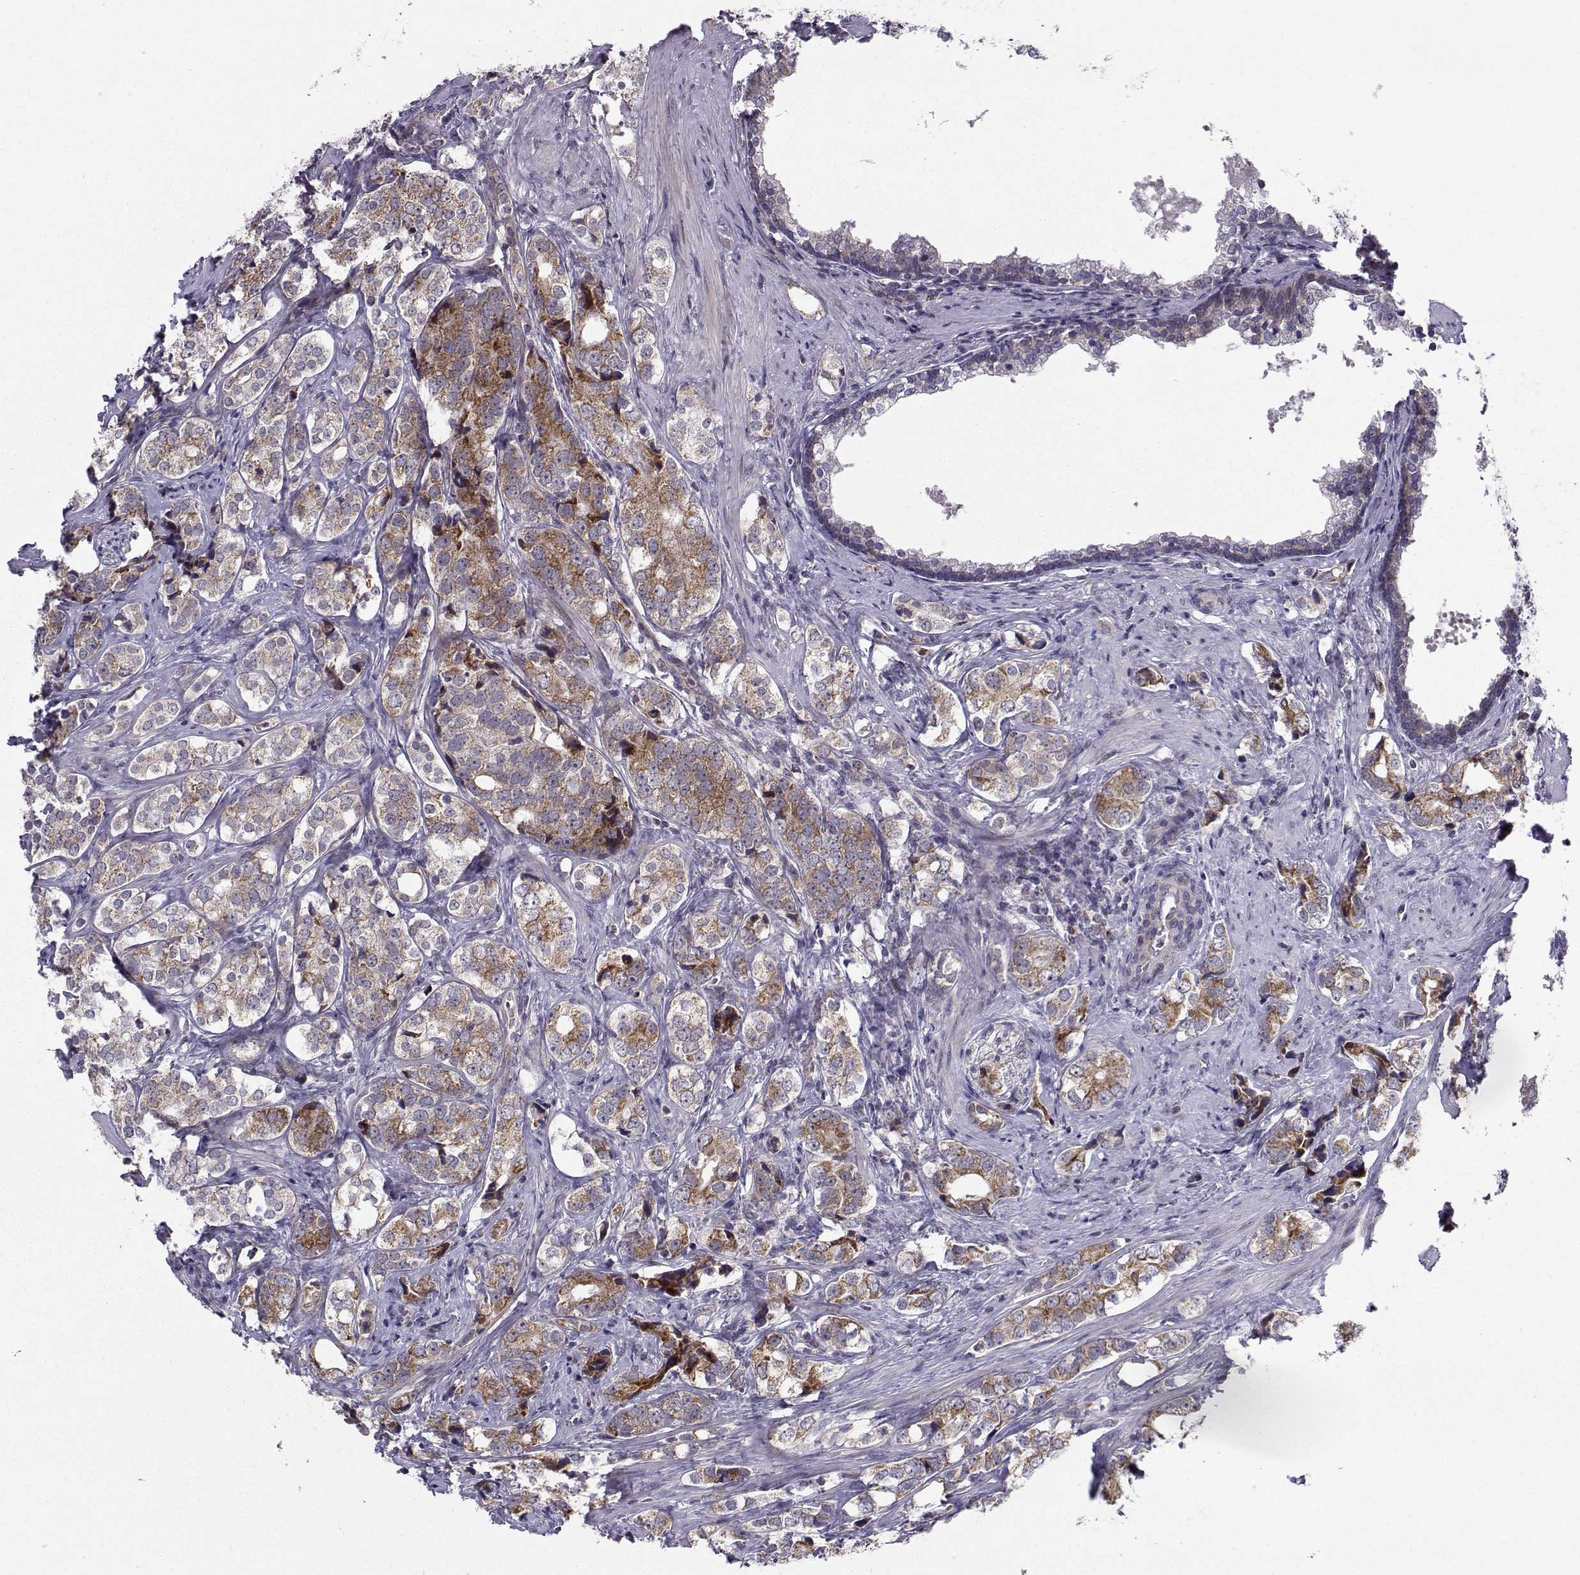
{"staining": {"intensity": "moderate", "quantity": "25%-75%", "location": "cytoplasmic/membranous"}, "tissue": "prostate cancer", "cell_type": "Tumor cells", "image_type": "cancer", "snomed": [{"axis": "morphology", "description": "Adenocarcinoma, NOS"}, {"axis": "topography", "description": "Prostate and seminal vesicle, NOS"}], "caption": "Human prostate cancer (adenocarcinoma) stained with a brown dye demonstrates moderate cytoplasmic/membranous positive positivity in approximately 25%-75% of tumor cells.", "gene": "NECAB3", "patient": {"sex": "male", "age": 63}}